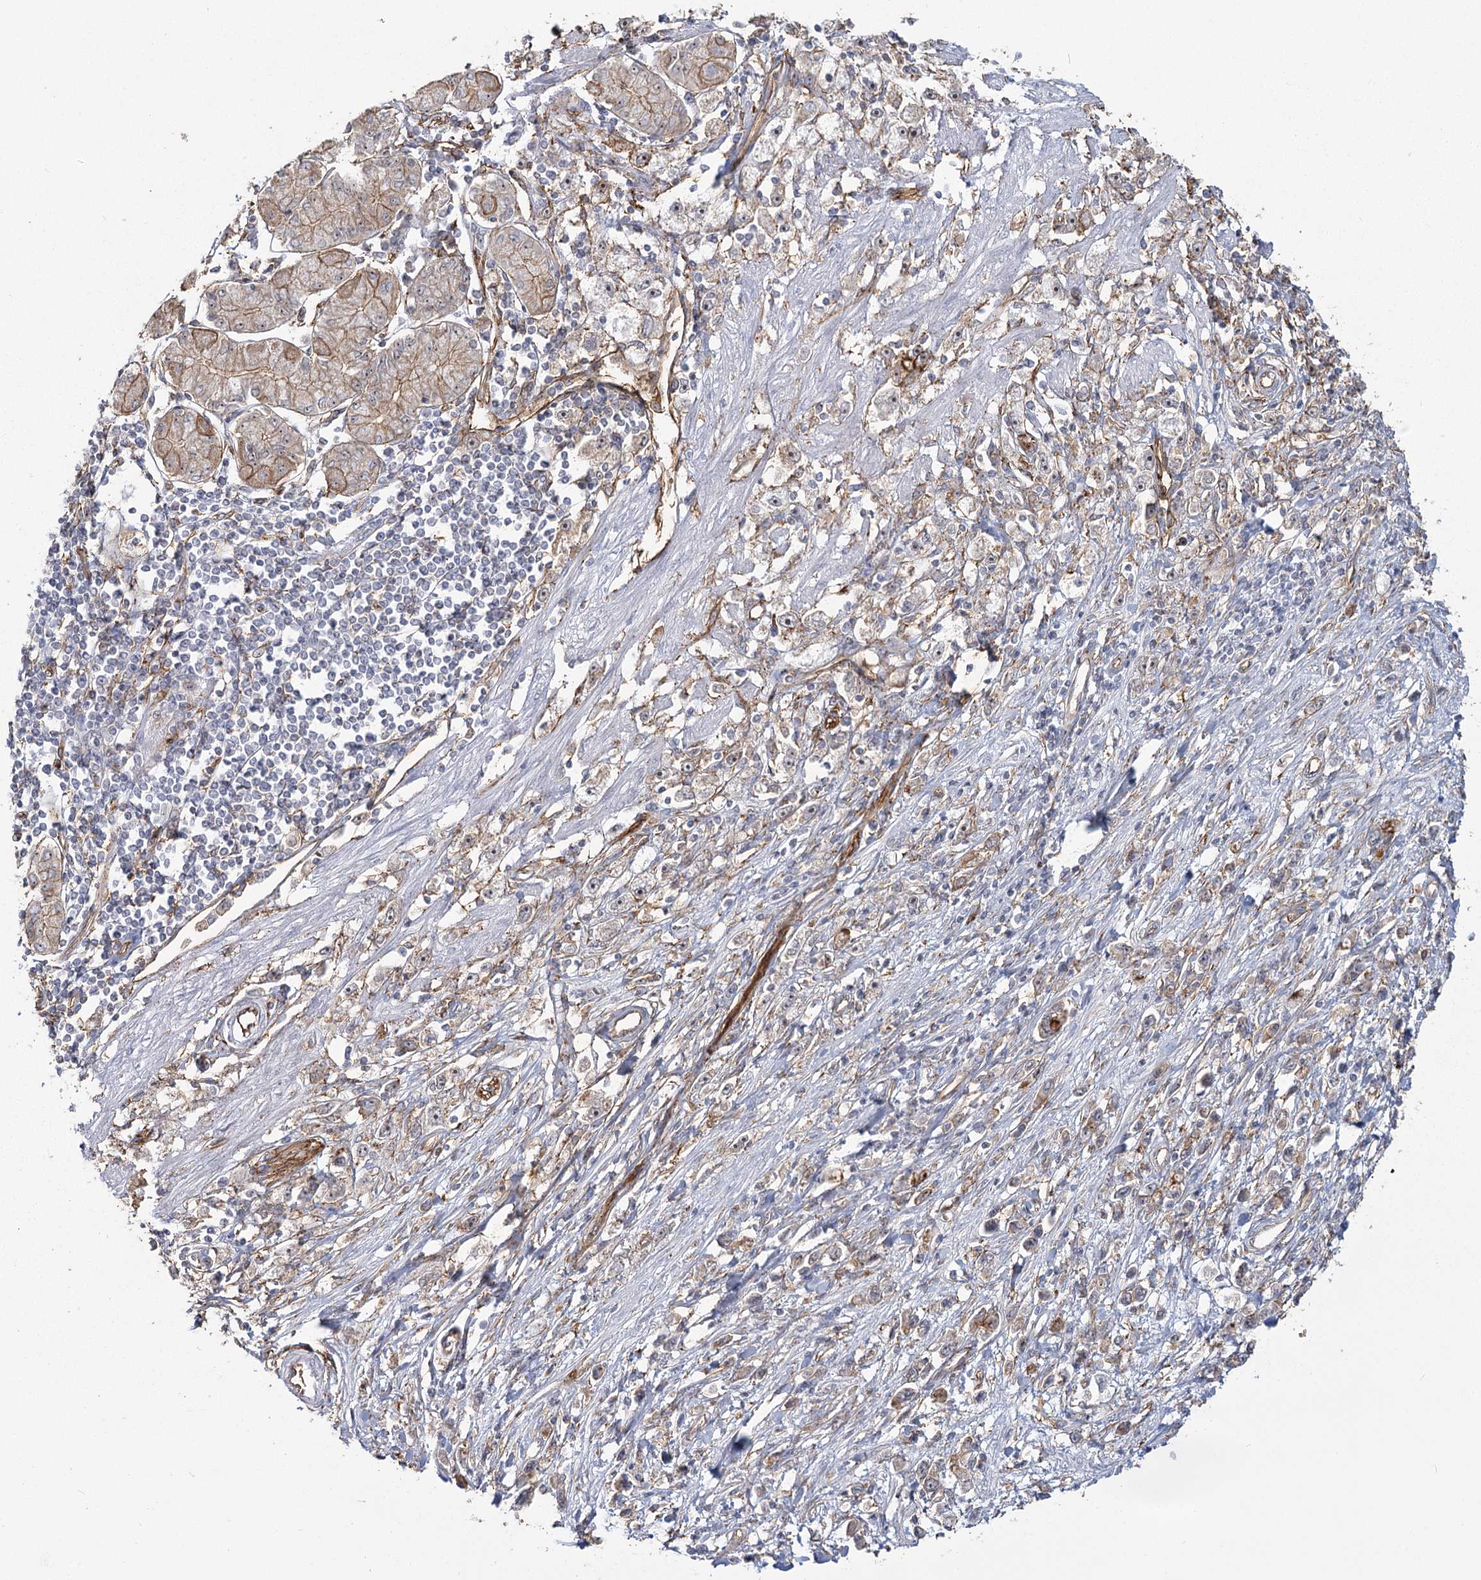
{"staining": {"intensity": "weak", "quantity": "<25%", "location": "cytoplasmic/membranous"}, "tissue": "stomach cancer", "cell_type": "Tumor cells", "image_type": "cancer", "snomed": [{"axis": "morphology", "description": "Adenocarcinoma, NOS"}, {"axis": "topography", "description": "Stomach"}], "caption": "High power microscopy micrograph of an immunohistochemistry photomicrograph of adenocarcinoma (stomach), revealing no significant staining in tumor cells.", "gene": "RPP14", "patient": {"sex": "female", "age": 59}}